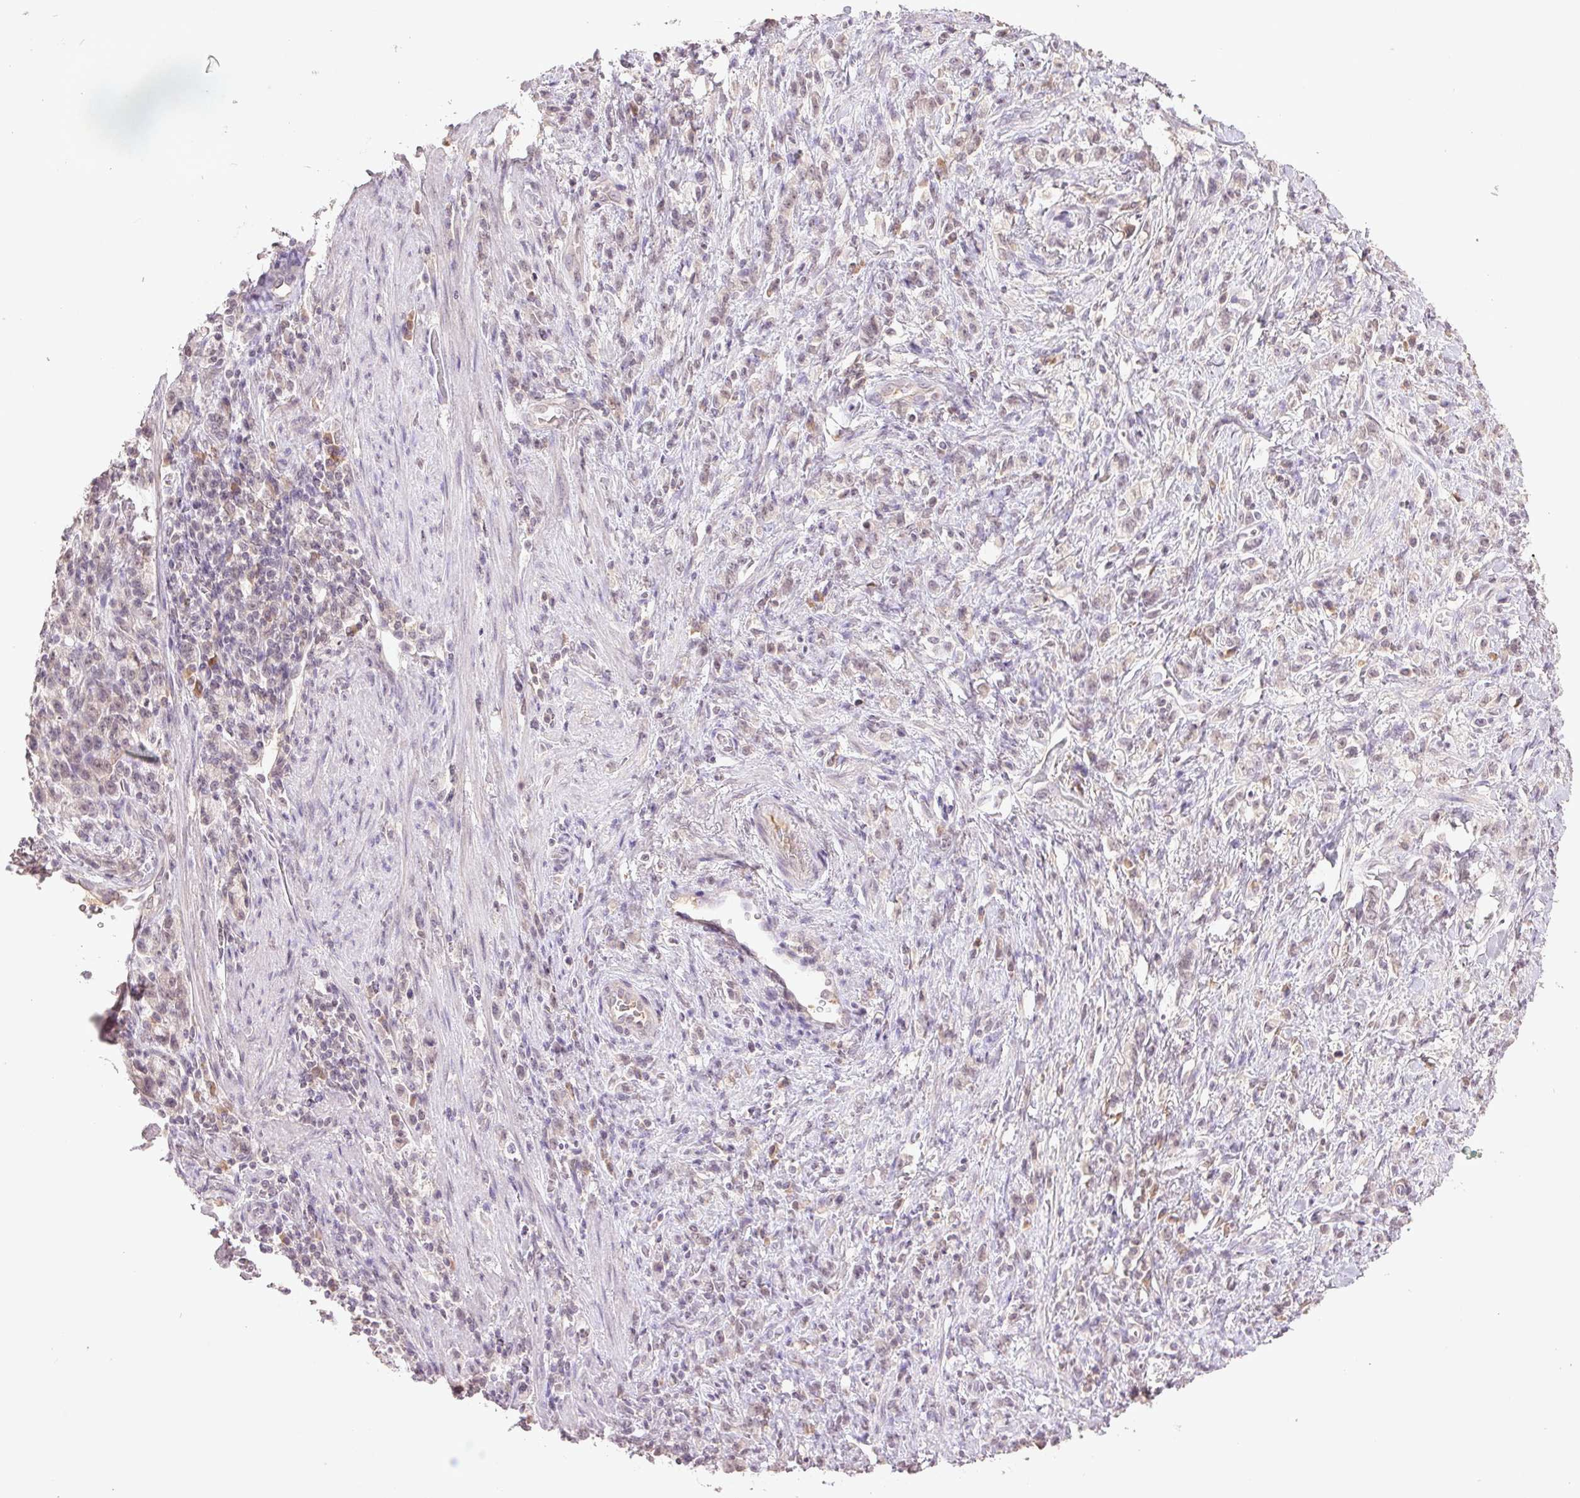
{"staining": {"intensity": "weak", "quantity": "<25%", "location": "nuclear"}, "tissue": "stomach cancer", "cell_type": "Tumor cells", "image_type": "cancer", "snomed": [{"axis": "morphology", "description": "Adenocarcinoma, NOS"}, {"axis": "topography", "description": "Stomach"}], "caption": "Immunohistochemical staining of human adenocarcinoma (stomach) demonstrates no significant expression in tumor cells. Nuclei are stained in blue.", "gene": "FAM168B", "patient": {"sex": "male", "age": 77}}